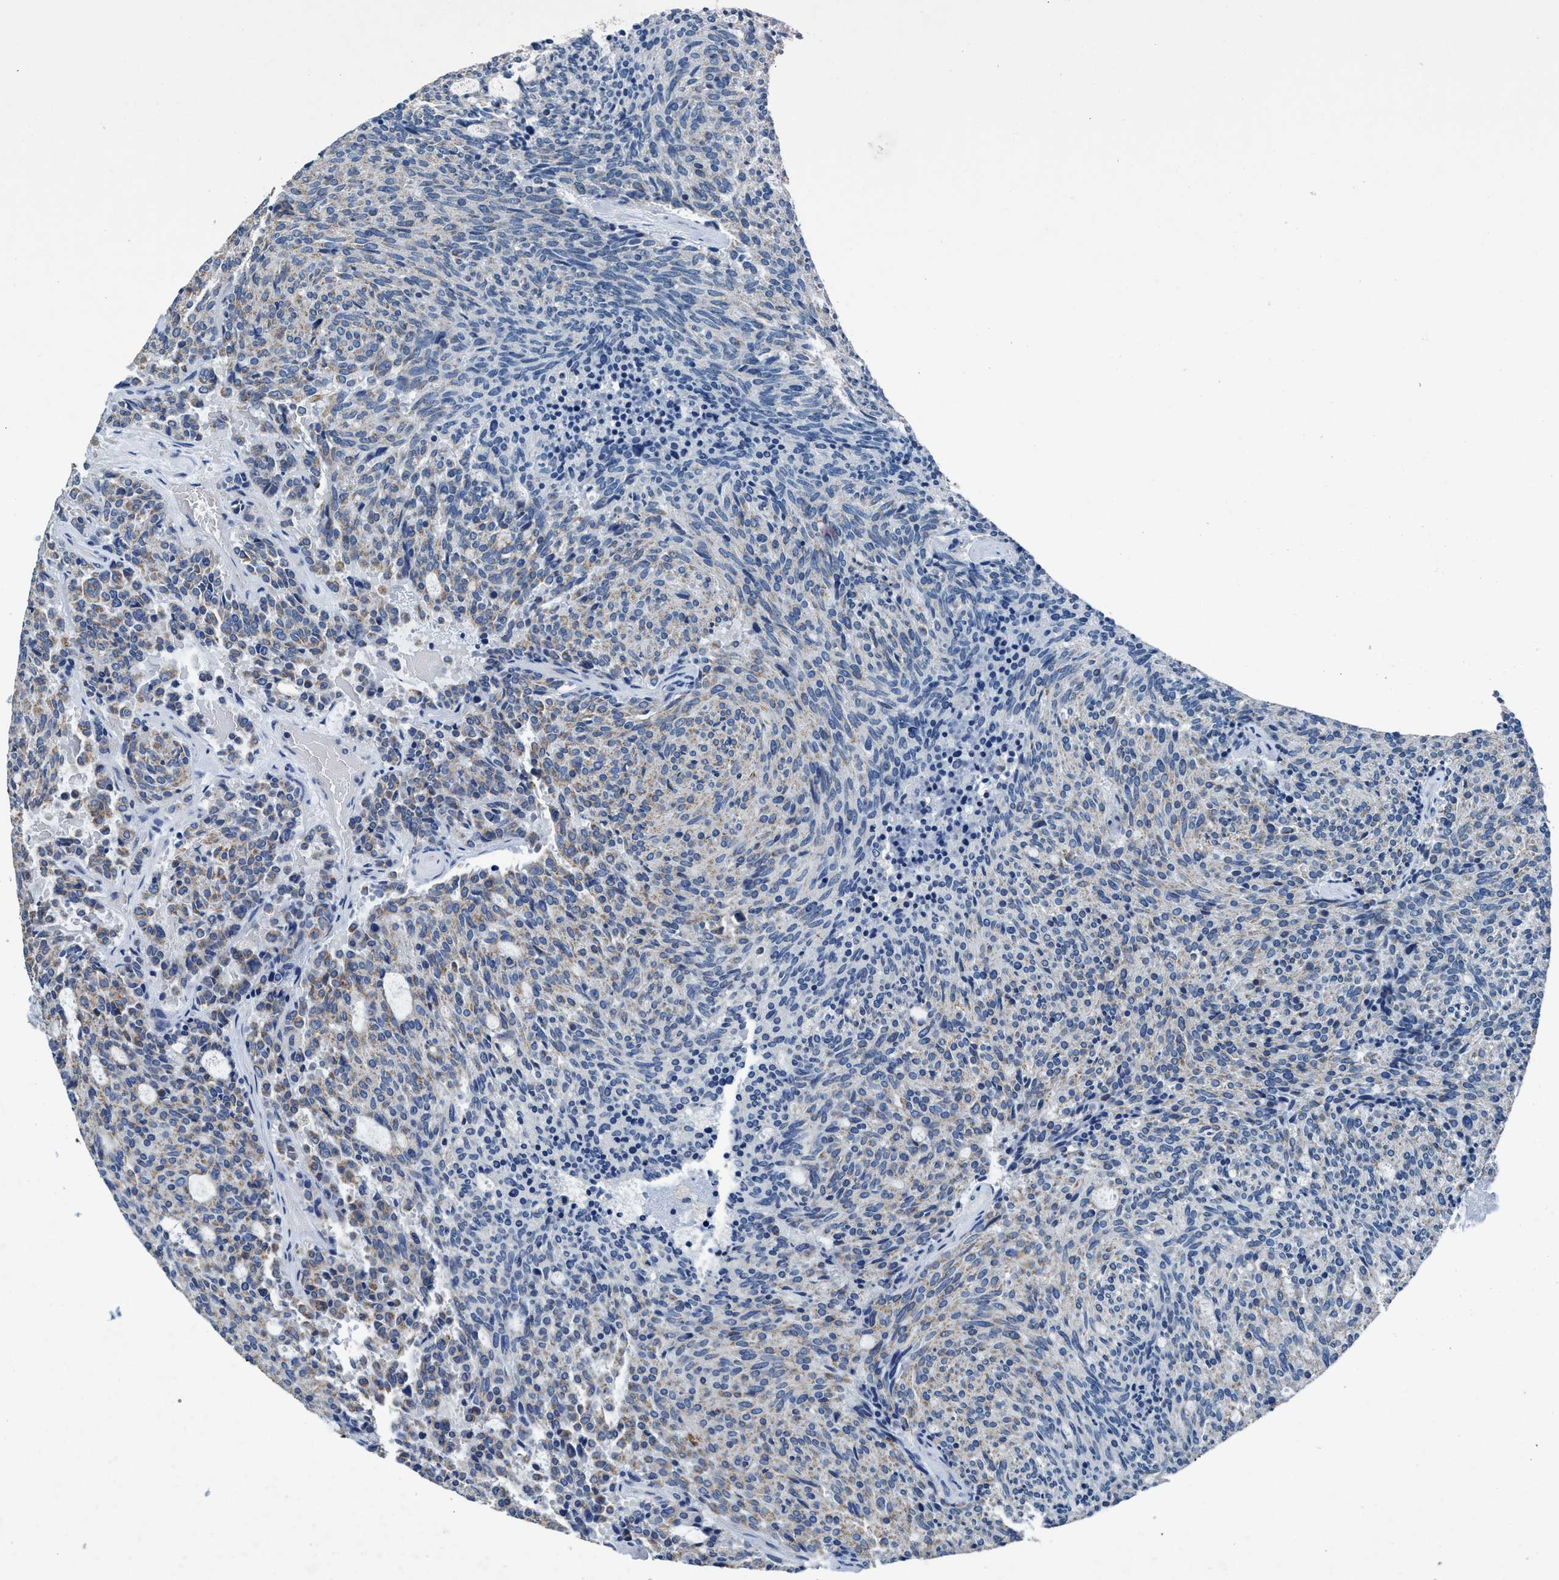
{"staining": {"intensity": "weak", "quantity": "25%-75%", "location": "cytoplasmic/membranous"}, "tissue": "carcinoid", "cell_type": "Tumor cells", "image_type": "cancer", "snomed": [{"axis": "morphology", "description": "Carcinoid, malignant, NOS"}, {"axis": "topography", "description": "Pancreas"}], "caption": "Carcinoid stained with DAB immunohistochemistry reveals low levels of weak cytoplasmic/membranous staining in about 25%-75% of tumor cells.", "gene": "ANKFN1", "patient": {"sex": "female", "age": 54}}